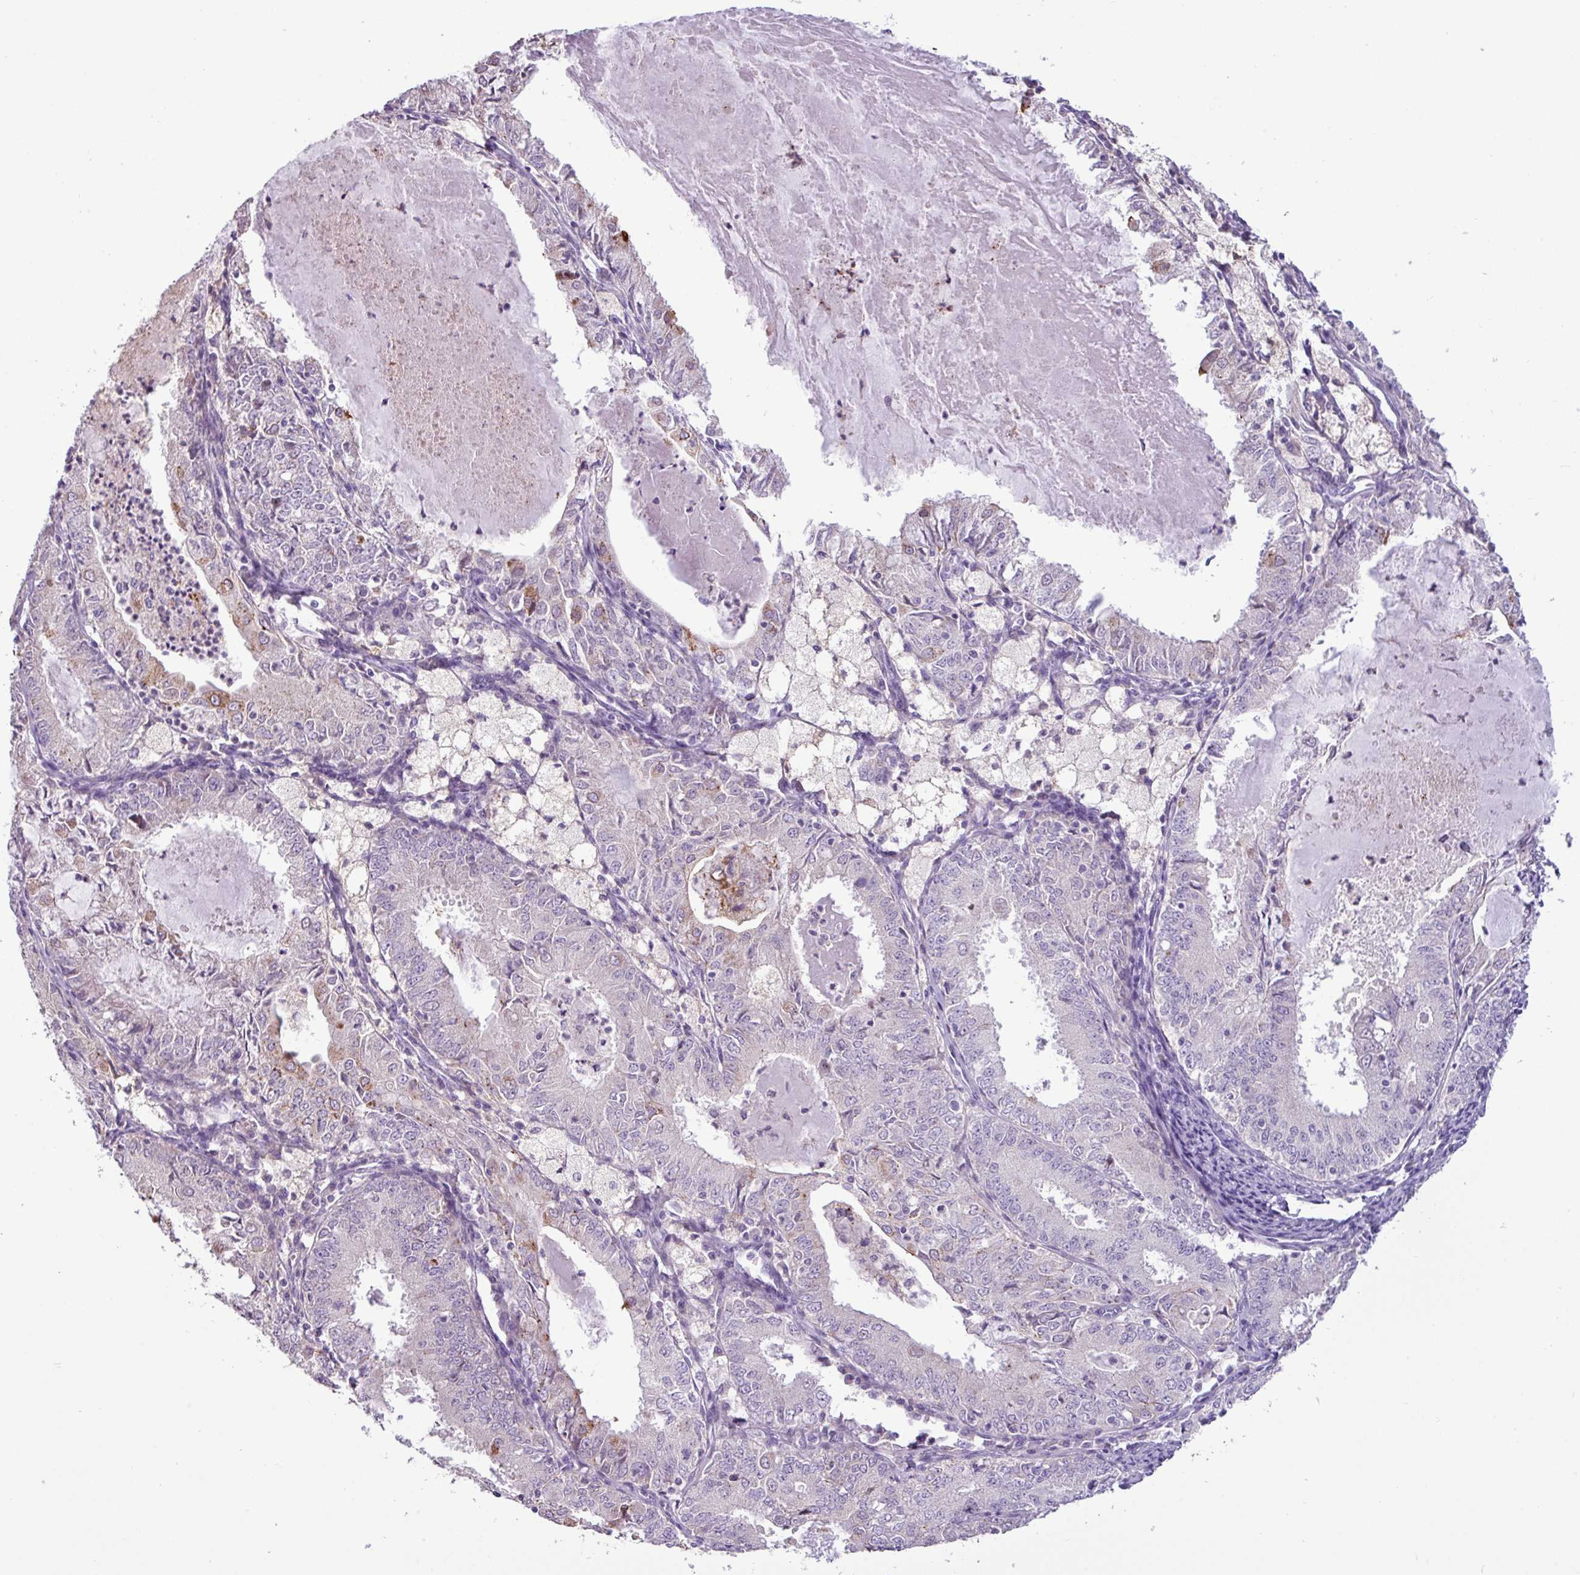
{"staining": {"intensity": "moderate", "quantity": "<25%", "location": "cytoplasmic/membranous"}, "tissue": "endometrial cancer", "cell_type": "Tumor cells", "image_type": "cancer", "snomed": [{"axis": "morphology", "description": "Adenocarcinoma, NOS"}, {"axis": "topography", "description": "Endometrium"}], "caption": "Adenocarcinoma (endometrial) stained for a protein (brown) exhibits moderate cytoplasmic/membranous positive expression in about <25% of tumor cells.", "gene": "PNLDC1", "patient": {"sex": "female", "age": 57}}